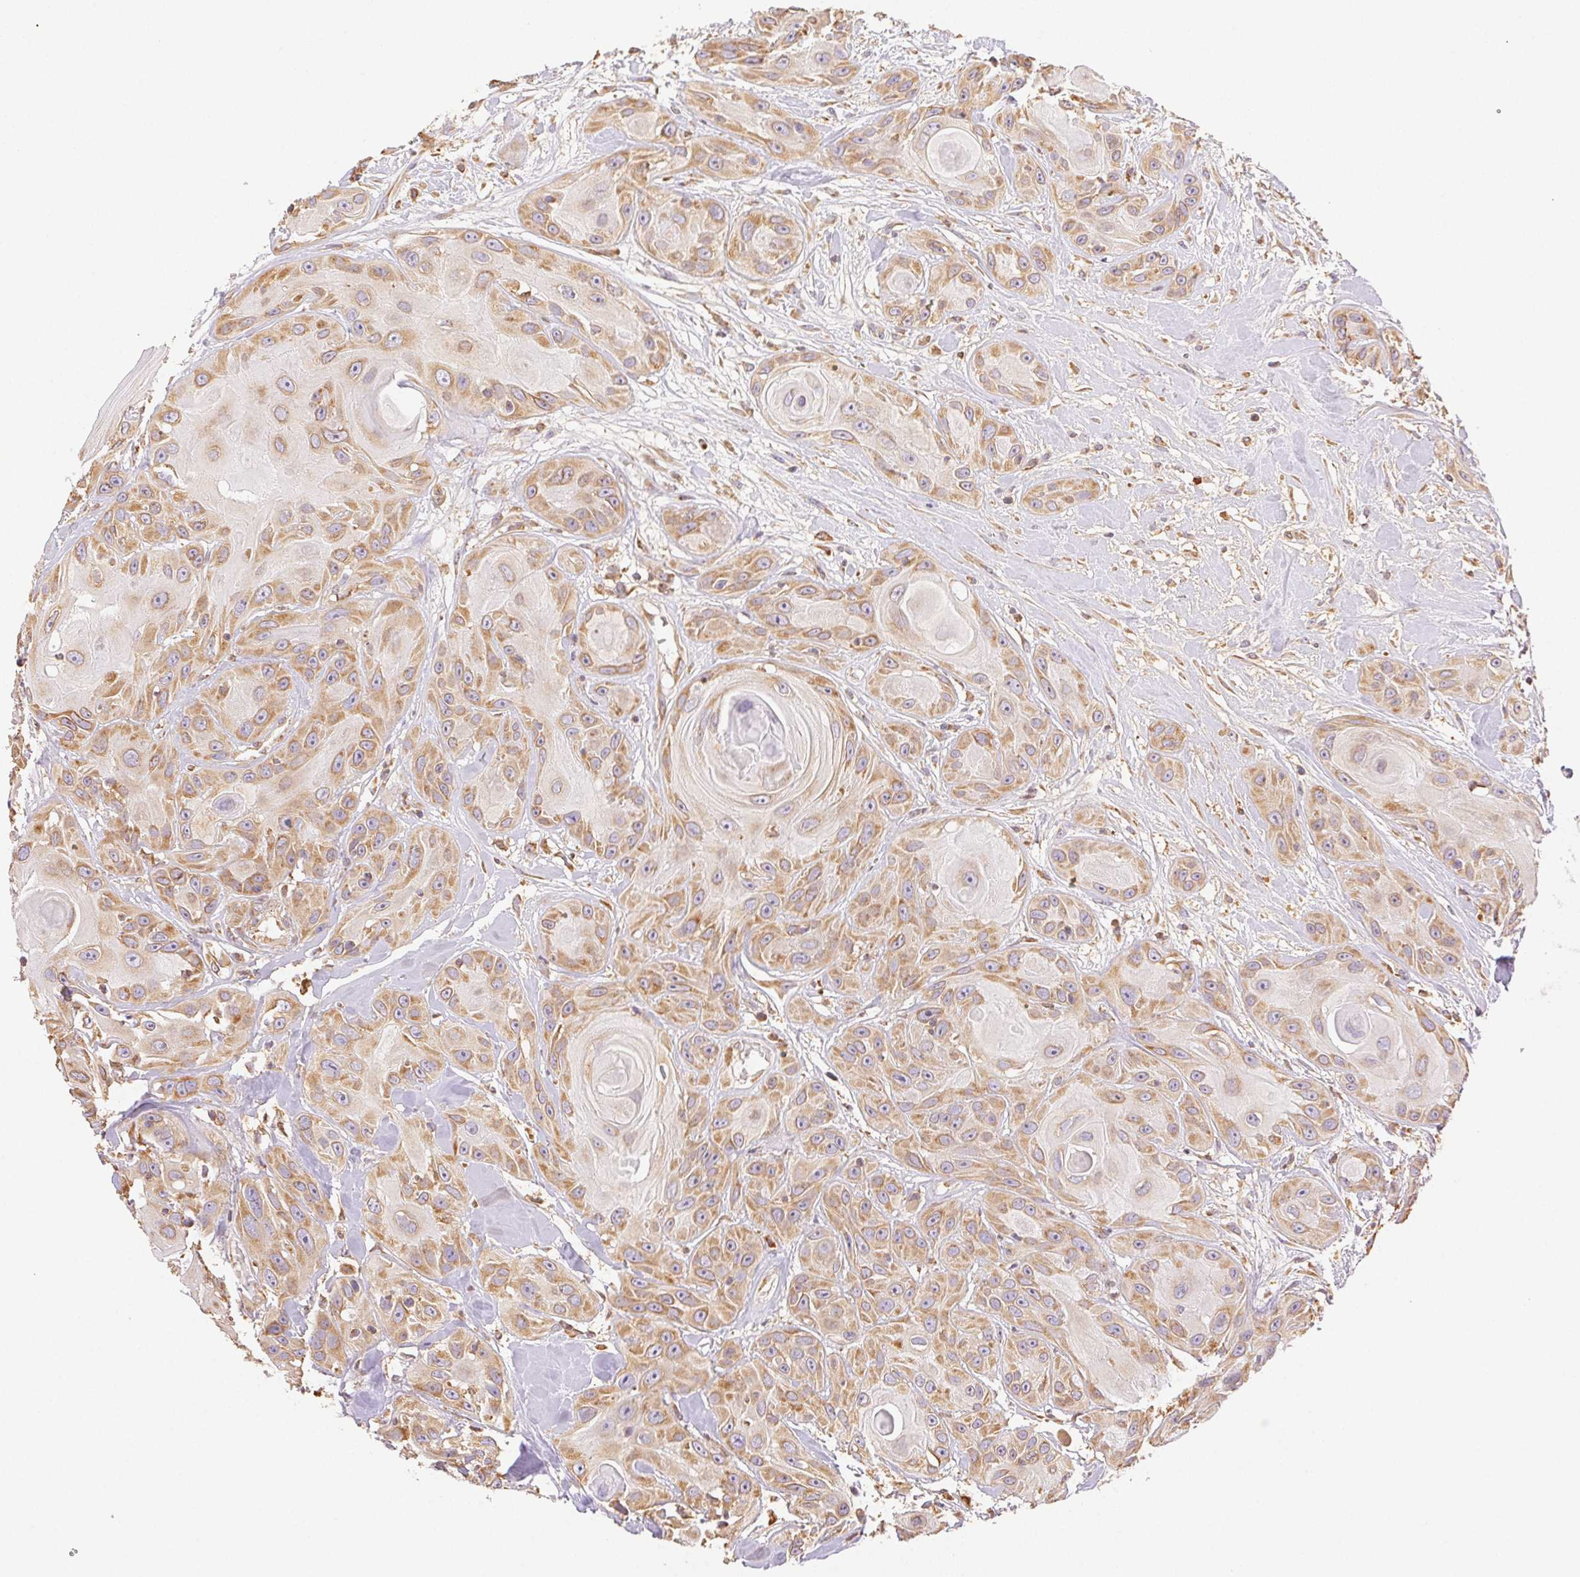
{"staining": {"intensity": "moderate", "quantity": ">75%", "location": "cytoplasmic/membranous"}, "tissue": "head and neck cancer", "cell_type": "Tumor cells", "image_type": "cancer", "snomed": [{"axis": "morphology", "description": "Squamous cell carcinoma, NOS"}, {"axis": "topography", "description": "Oral tissue"}, {"axis": "topography", "description": "Head-Neck"}], "caption": "Squamous cell carcinoma (head and neck) stained with DAB (3,3'-diaminobenzidine) immunohistochemistry exhibits medium levels of moderate cytoplasmic/membranous positivity in about >75% of tumor cells.", "gene": "ENTREP1", "patient": {"sex": "male", "age": 77}}